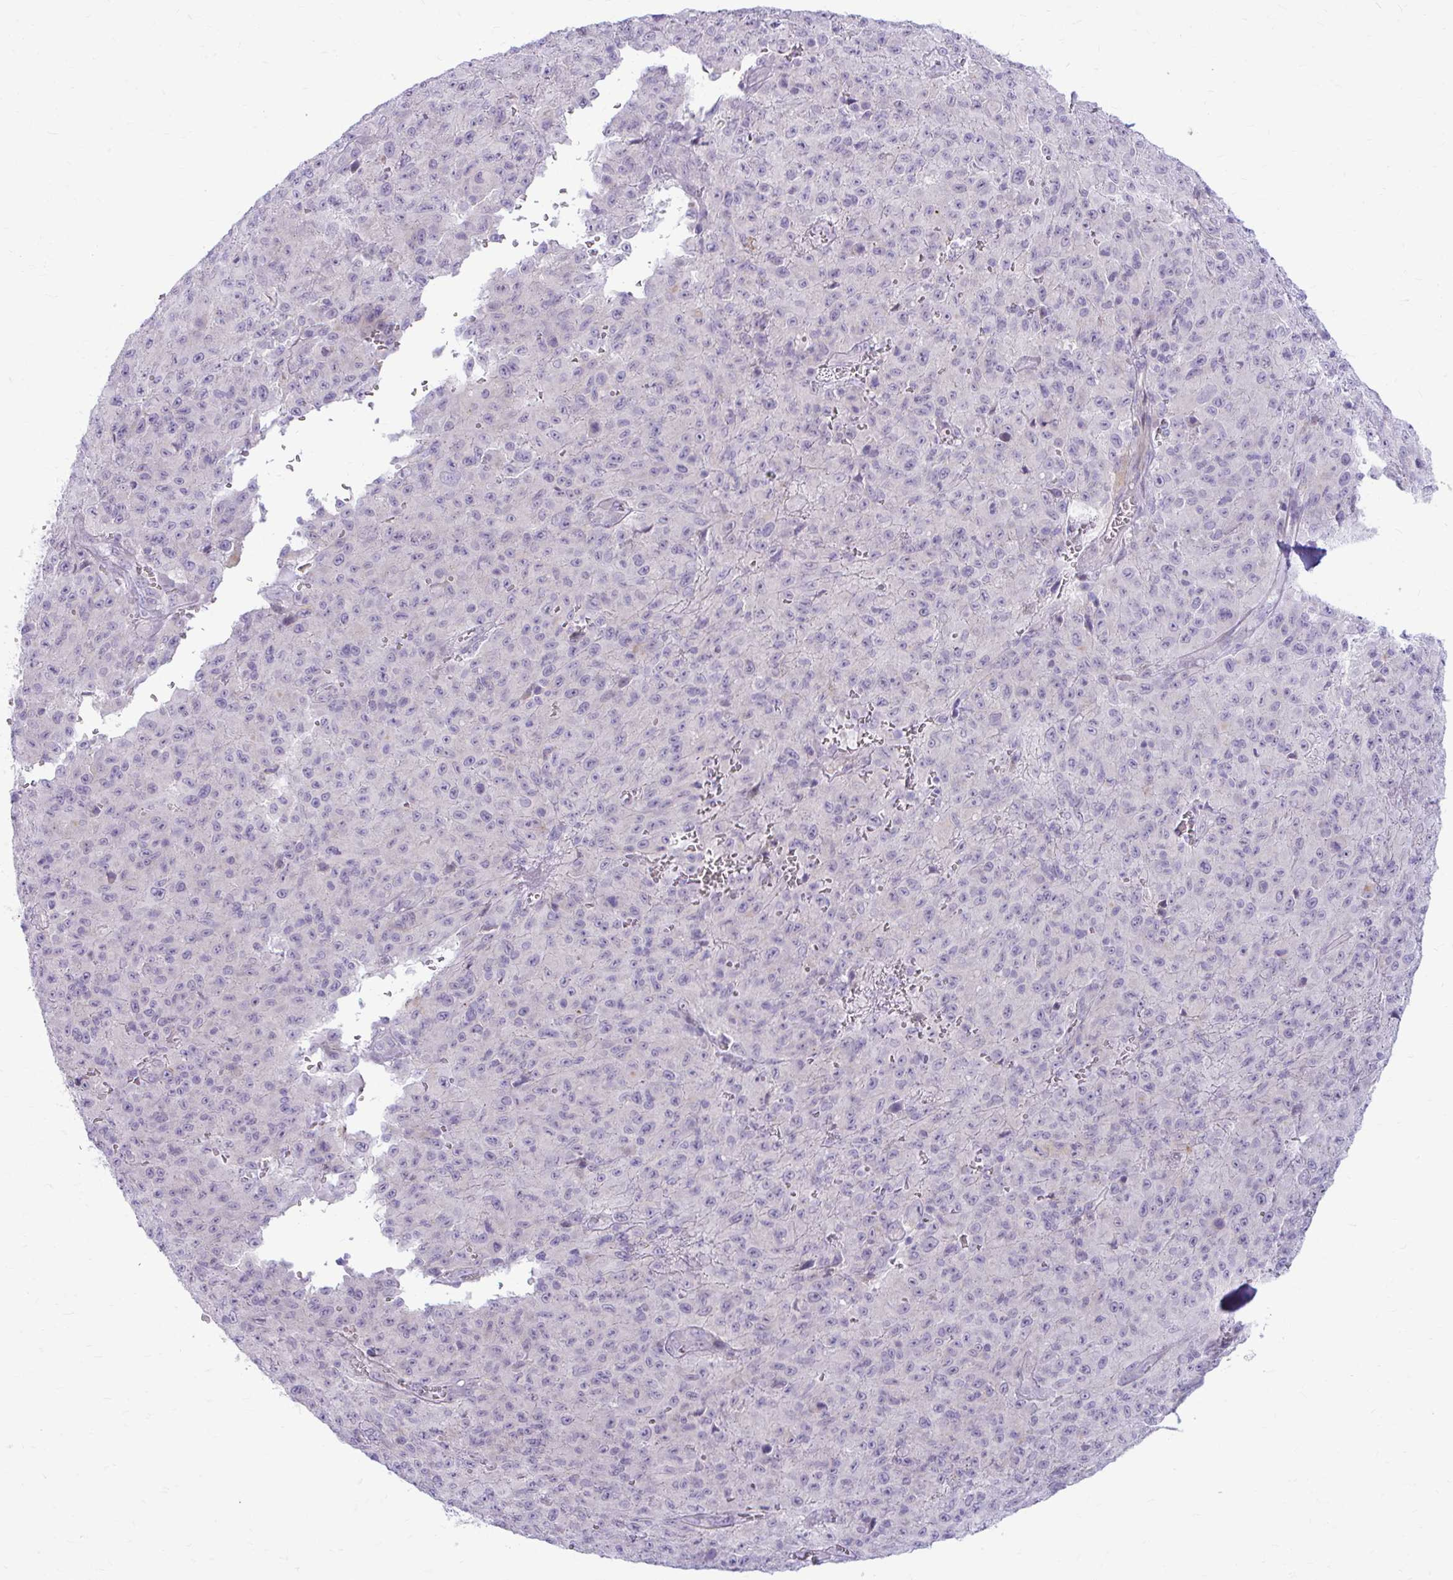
{"staining": {"intensity": "negative", "quantity": "none", "location": "none"}, "tissue": "melanoma", "cell_type": "Tumor cells", "image_type": "cancer", "snomed": [{"axis": "morphology", "description": "Malignant melanoma, NOS"}, {"axis": "topography", "description": "Skin"}], "caption": "DAB (3,3'-diaminobenzidine) immunohistochemical staining of malignant melanoma exhibits no significant positivity in tumor cells.", "gene": "CHIA", "patient": {"sex": "male", "age": 46}}